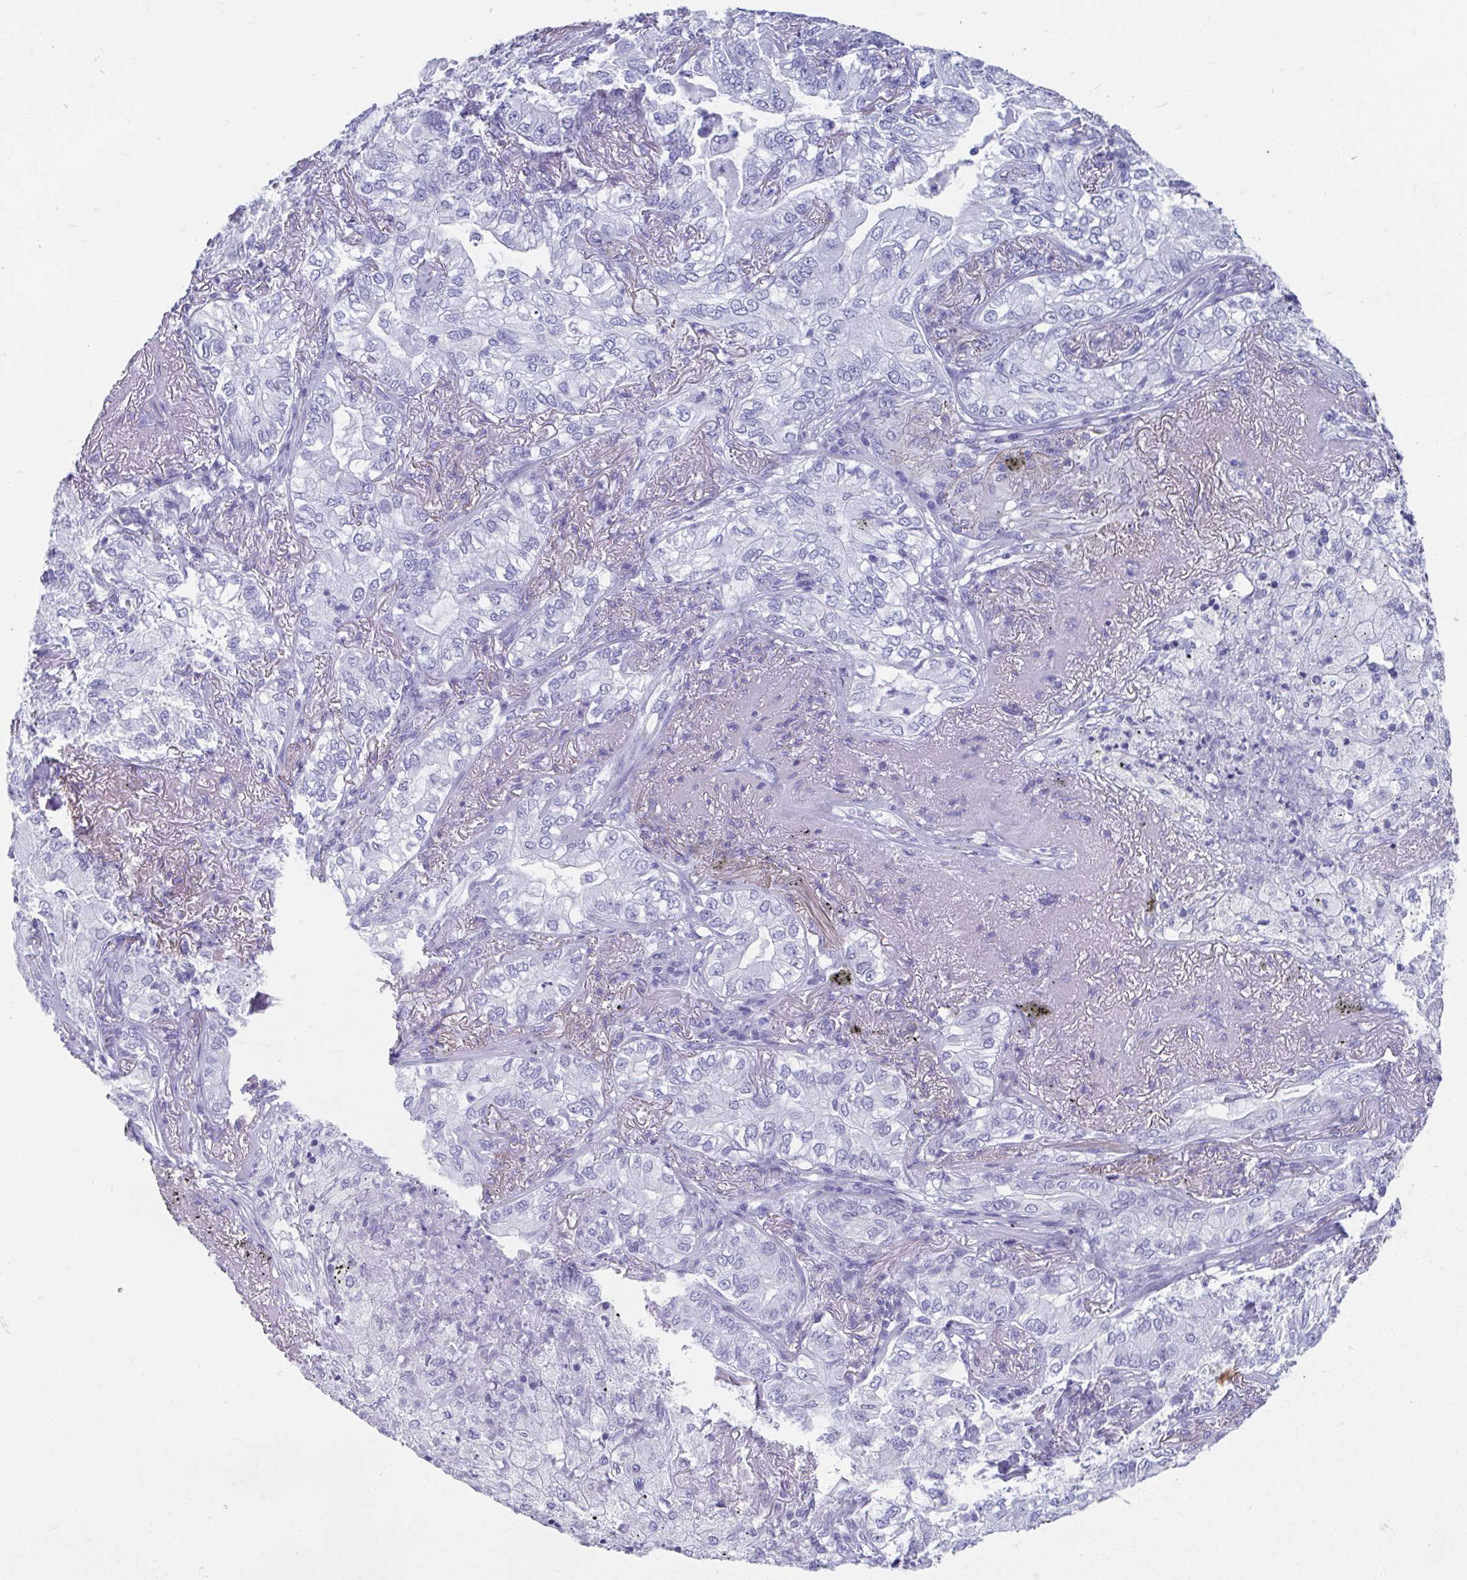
{"staining": {"intensity": "negative", "quantity": "none", "location": "none"}, "tissue": "lung cancer", "cell_type": "Tumor cells", "image_type": "cancer", "snomed": [{"axis": "morphology", "description": "Adenocarcinoma, NOS"}, {"axis": "topography", "description": "Lung"}], "caption": "A high-resolution histopathology image shows IHC staining of lung cancer, which shows no significant expression in tumor cells.", "gene": "GHRL", "patient": {"sex": "female", "age": 73}}